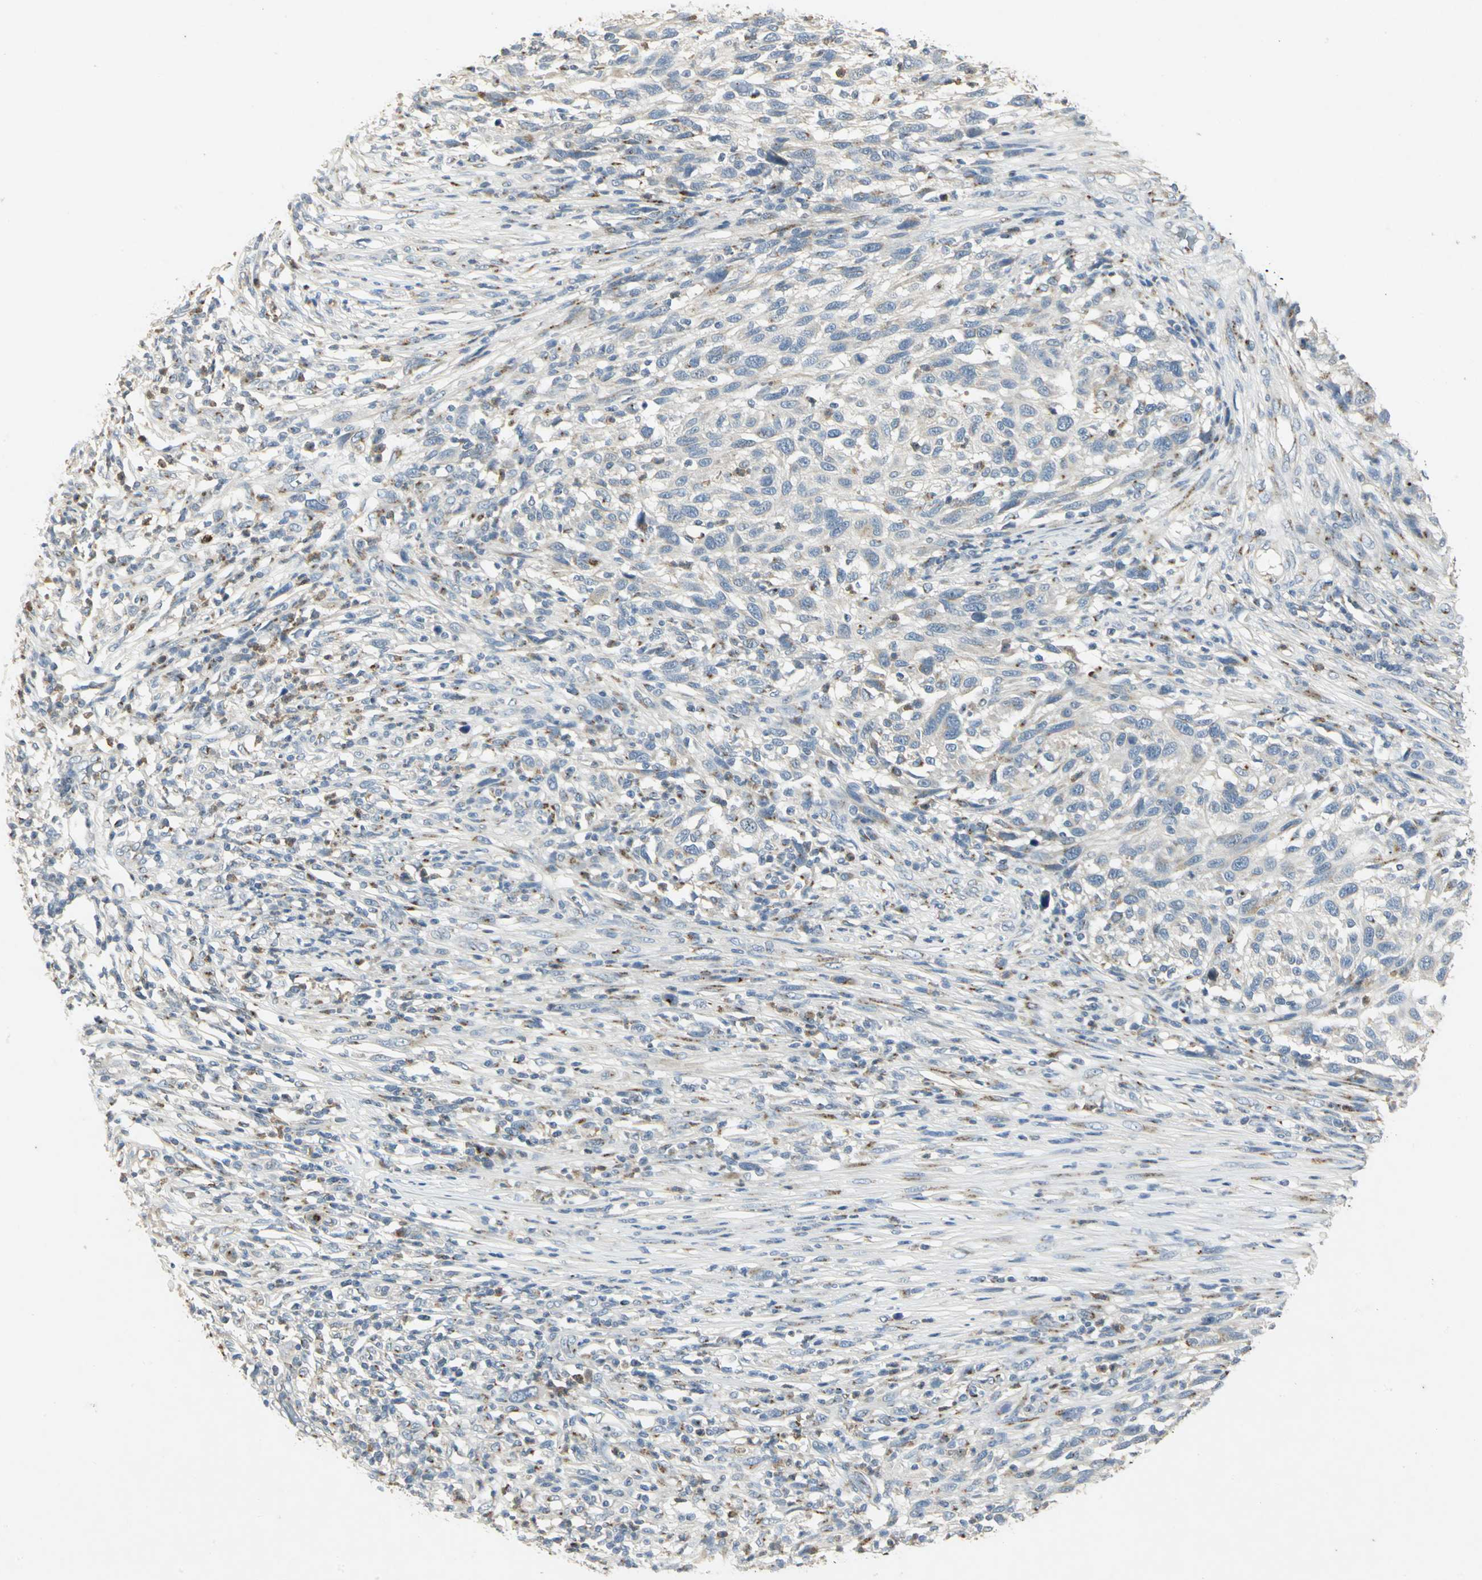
{"staining": {"intensity": "moderate", "quantity": "<25%", "location": "cytoplasmic/membranous"}, "tissue": "melanoma", "cell_type": "Tumor cells", "image_type": "cancer", "snomed": [{"axis": "morphology", "description": "Malignant melanoma, Metastatic site"}, {"axis": "topography", "description": "Lymph node"}], "caption": "Melanoma stained with a brown dye displays moderate cytoplasmic/membranous positive expression in approximately <25% of tumor cells.", "gene": "TM9SF2", "patient": {"sex": "male", "age": 61}}